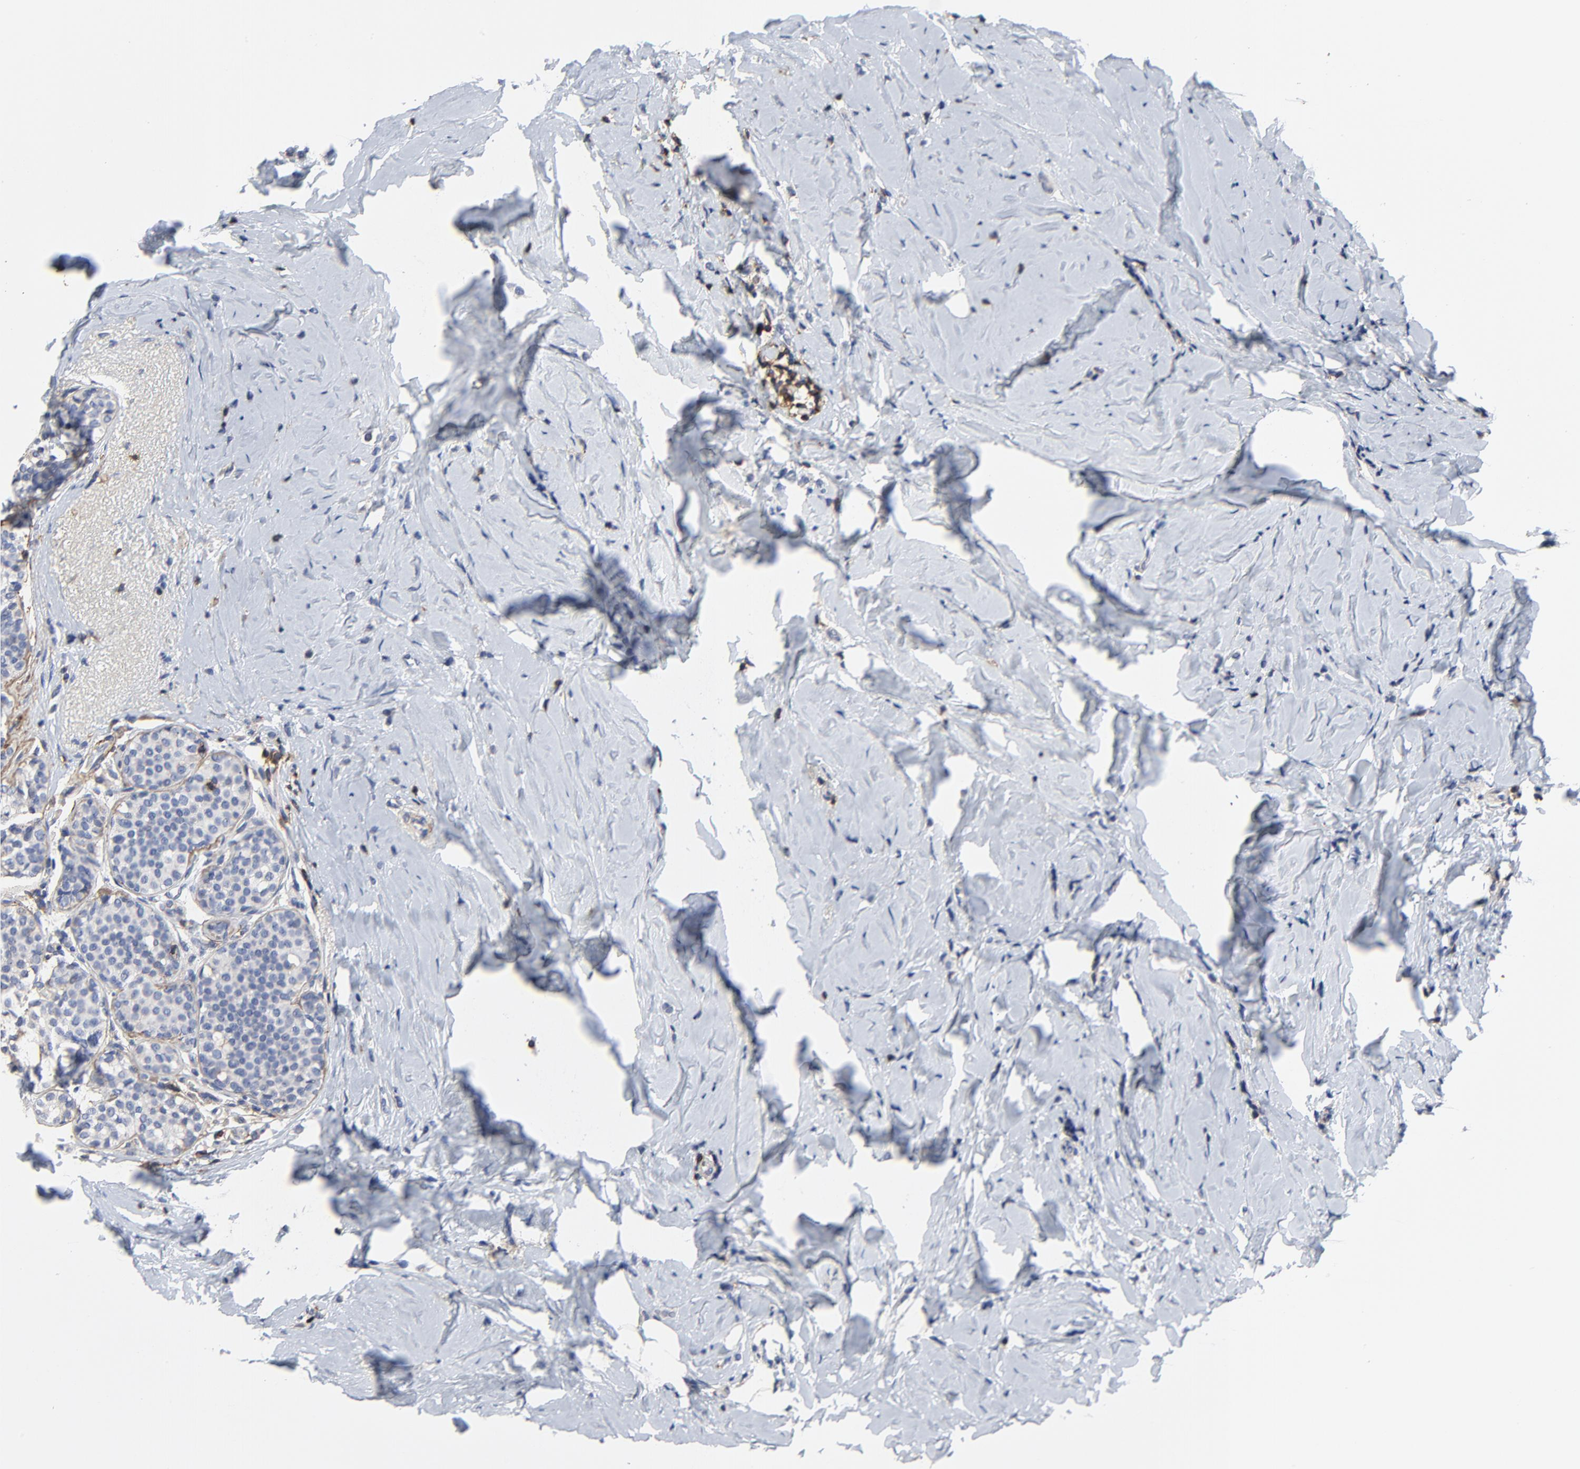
{"staining": {"intensity": "negative", "quantity": "none", "location": "none"}, "tissue": "breast cancer", "cell_type": "Tumor cells", "image_type": "cancer", "snomed": [{"axis": "morphology", "description": "Lobular carcinoma"}, {"axis": "topography", "description": "Breast"}], "caption": "Immunohistochemistry micrograph of breast cancer stained for a protein (brown), which exhibits no positivity in tumor cells. The staining was performed using DAB (3,3'-diaminobenzidine) to visualize the protein expression in brown, while the nuclei were stained in blue with hematoxylin (Magnification: 20x).", "gene": "SKAP1", "patient": {"sex": "female", "age": 64}}